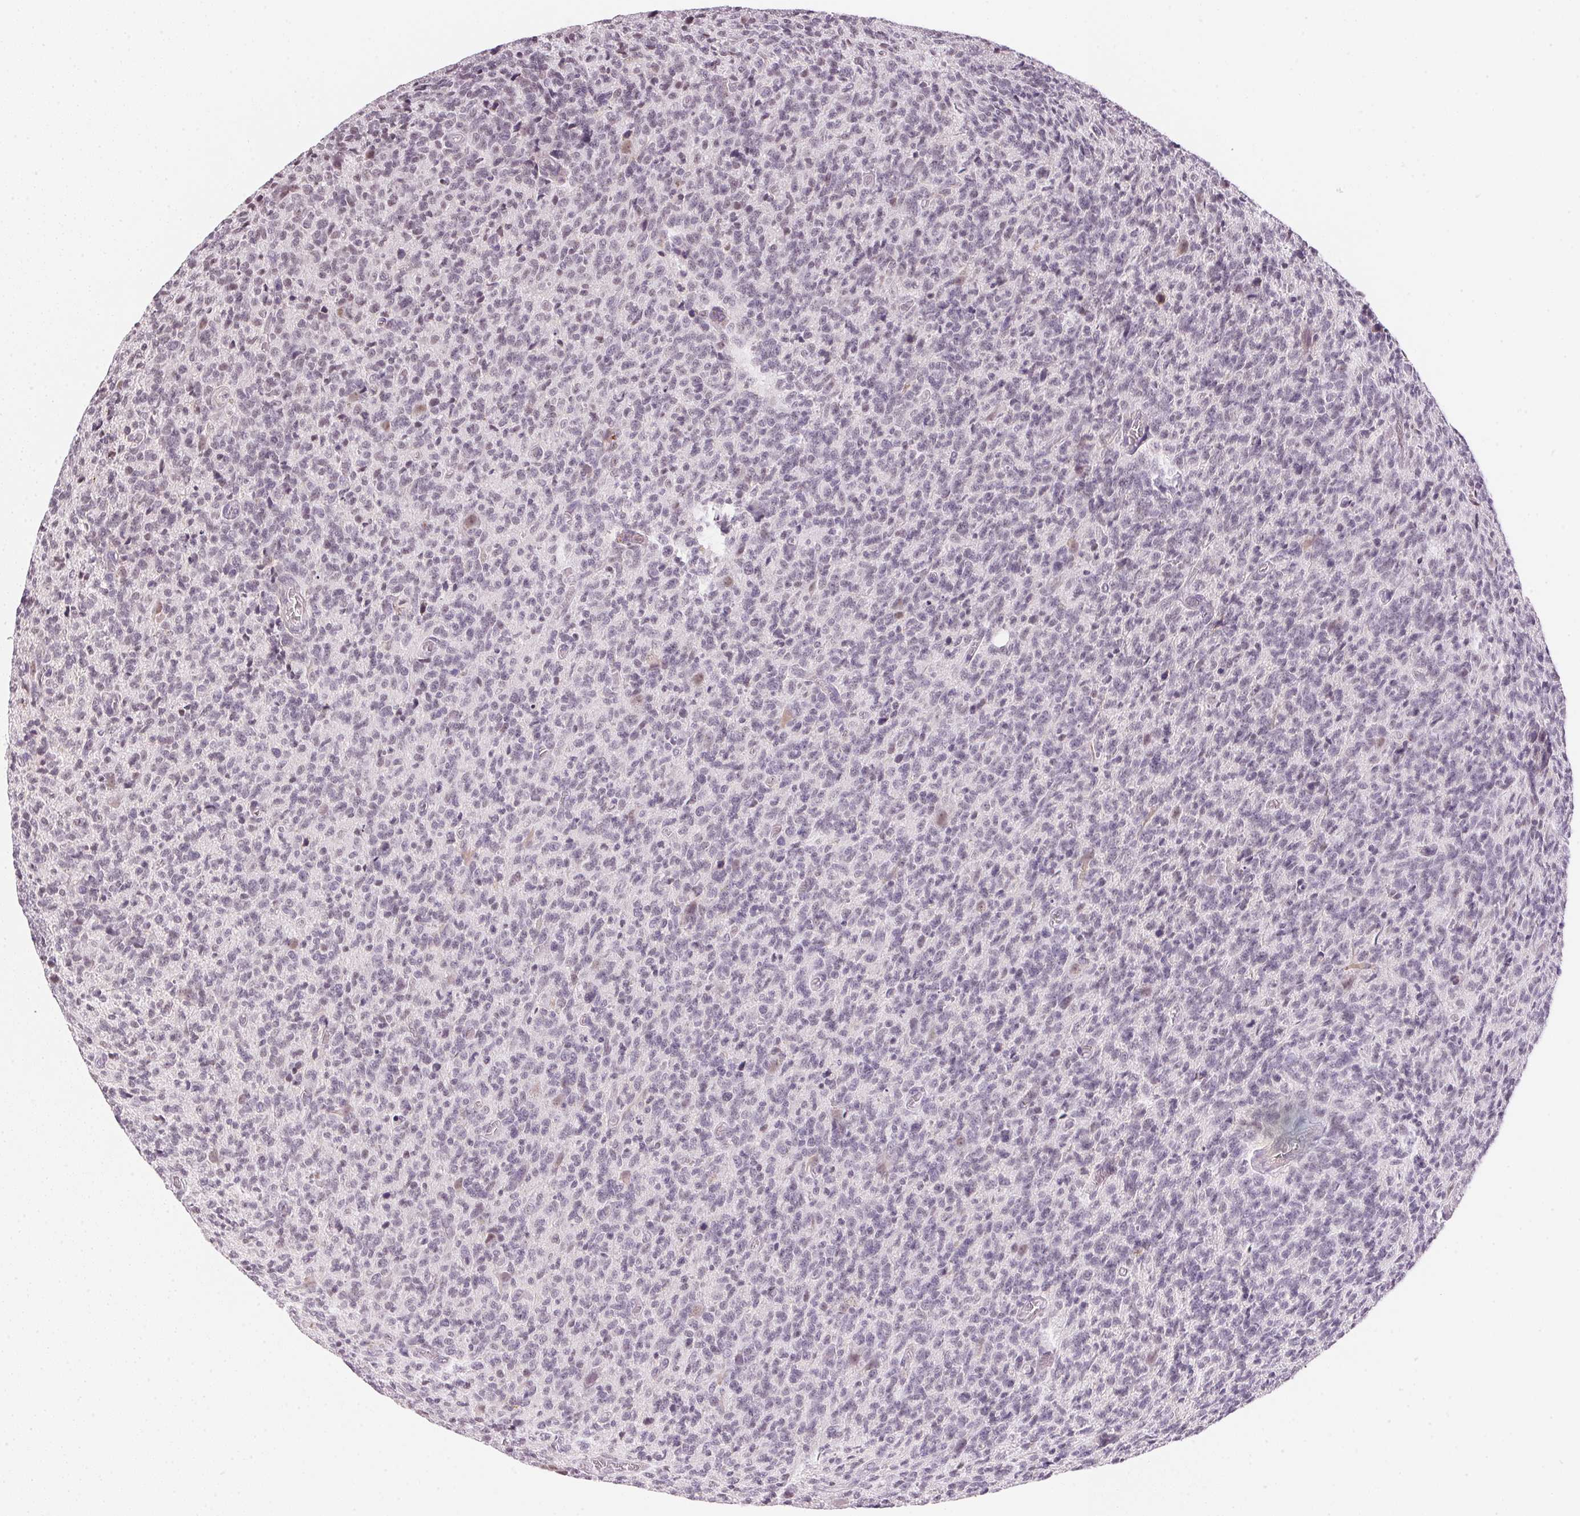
{"staining": {"intensity": "negative", "quantity": "none", "location": "none"}, "tissue": "glioma", "cell_type": "Tumor cells", "image_type": "cancer", "snomed": [{"axis": "morphology", "description": "Glioma, malignant, High grade"}, {"axis": "topography", "description": "Brain"}], "caption": "High magnification brightfield microscopy of malignant glioma (high-grade) stained with DAB (brown) and counterstained with hematoxylin (blue): tumor cells show no significant expression. Brightfield microscopy of immunohistochemistry stained with DAB (3,3'-diaminobenzidine) (brown) and hematoxylin (blue), captured at high magnification.", "gene": "FNDC4", "patient": {"sex": "male", "age": 76}}